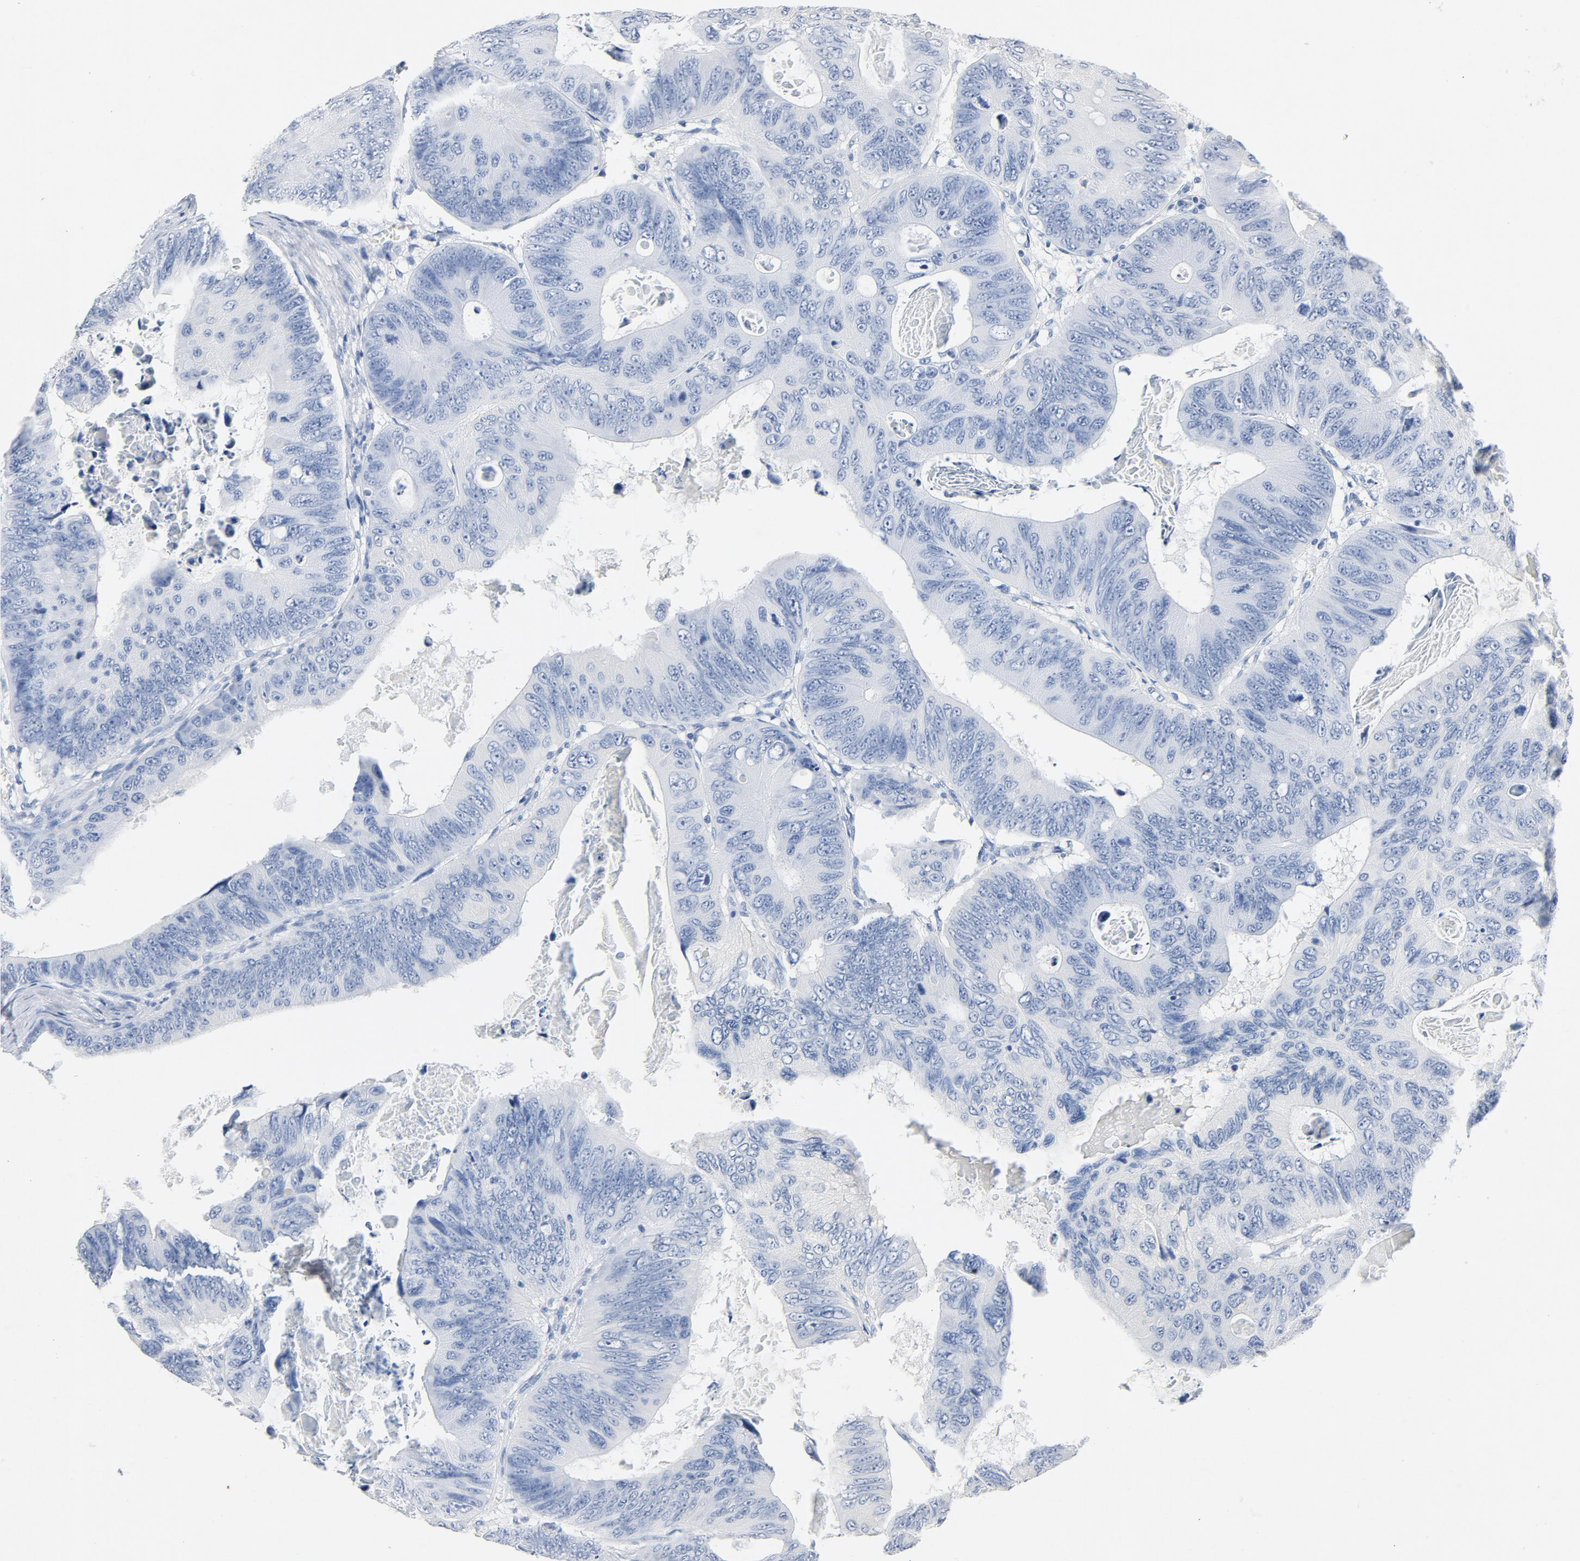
{"staining": {"intensity": "negative", "quantity": "none", "location": "none"}, "tissue": "colorectal cancer", "cell_type": "Tumor cells", "image_type": "cancer", "snomed": [{"axis": "morphology", "description": "Adenocarcinoma, NOS"}, {"axis": "topography", "description": "Colon"}], "caption": "The image displays no staining of tumor cells in colorectal cancer. The staining is performed using DAB brown chromogen with nuclei counter-stained in using hematoxylin.", "gene": "PTPRB", "patient": {"sex": "female", "age": 55}}